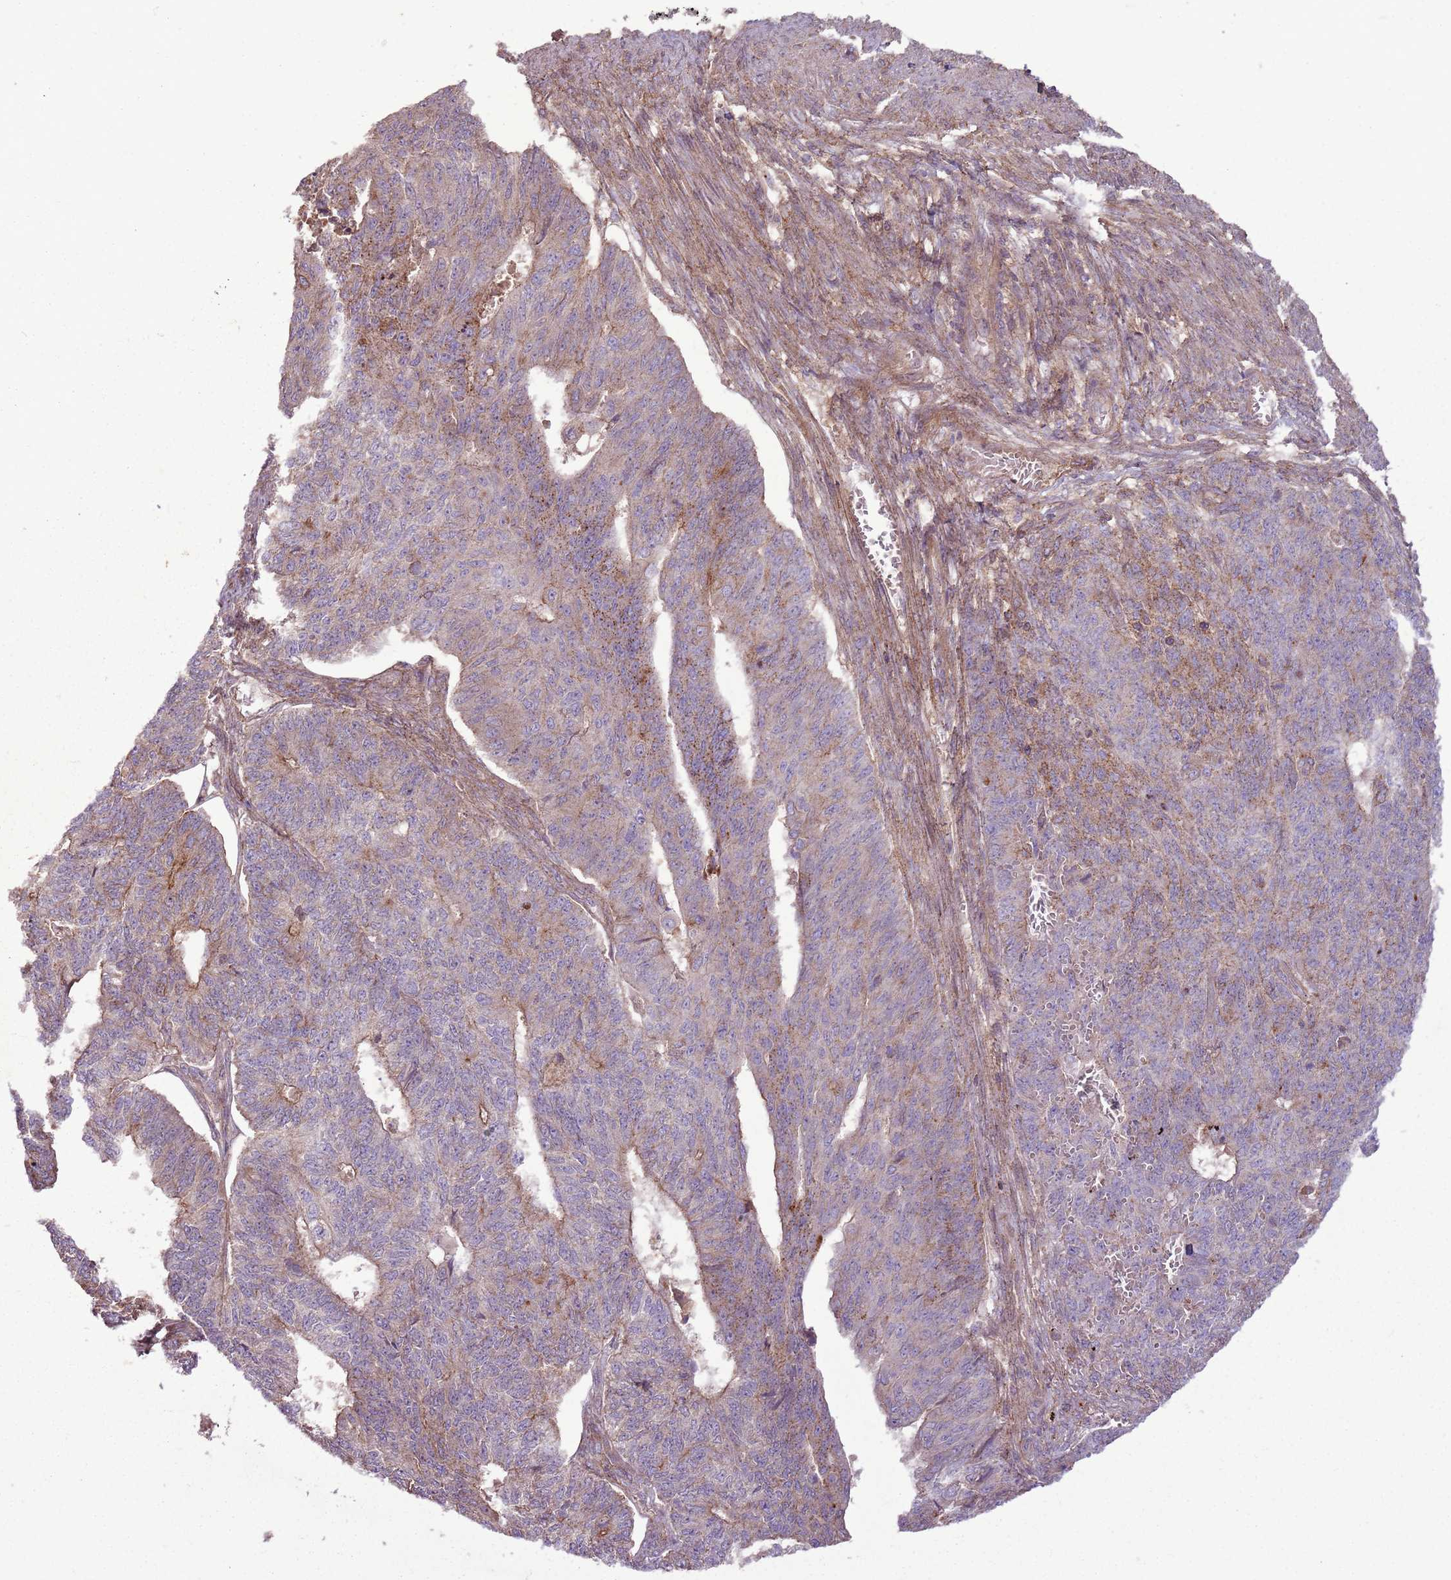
{"staining": {"intensity": "weak", "quantity": "25%-75%", "location": "cytoplasmic/membranous"}, "tissue": "endometrial cancer", "cell_type": "Tumor cells", "image_type": "cancer", "snomed": [{"axis": "morphology", "description": "Adenocarcinoma, NOS"}, {"axis": "topography", "description": "Endometrium"}], "caption": "Adenocarcinoma (endometrial) tissue exhibits weak cytoplasmic/membranous staining in approximately 25%-75% of tumor cells, visualized by immunohistochemistry.", "gene": "ANKRD24", "patient": {"sex": "female", "age": 32}}